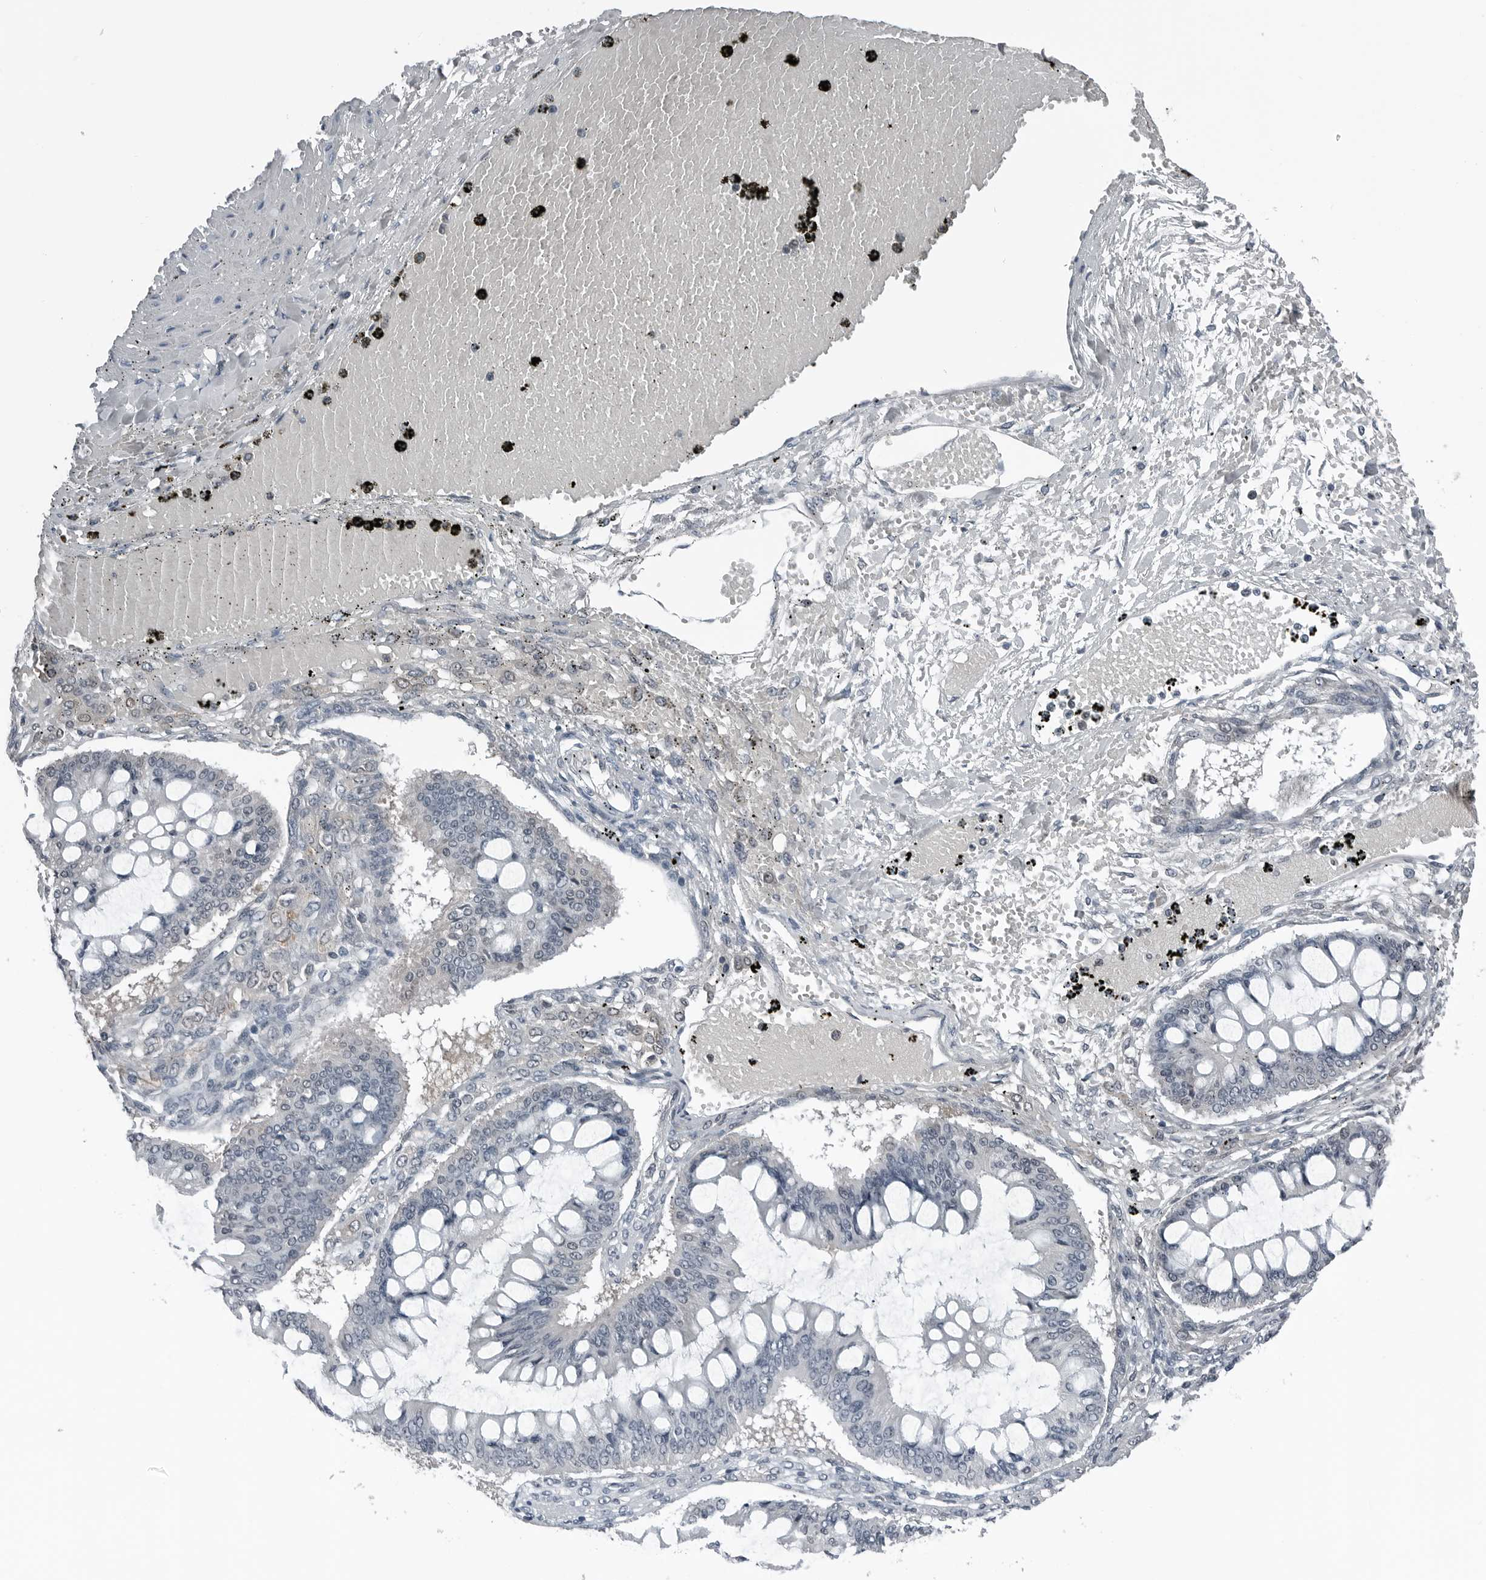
{"staining": {"intensity": "negative", "quantity": "none", "location": "none"}, "tissue": "ovarian cancer", "cell_type": "Tumor cells", "image_type": "cancer", "snomed": [{"axis": "morphology", "description": "Cystadenocarcinoma, mucinous, NOS"}, {"axis": "topography", "description": "Ovary"}], "caption": "DAB (3,3'-diaminobenzidine) immunohistochemical staining of ovarian cancer (mucinous cystadenocarcinoma) demonstrates no significant expression in tumor cells.", "gene": "SPINK1", "patient": {"sex": "female", "age": 73}}